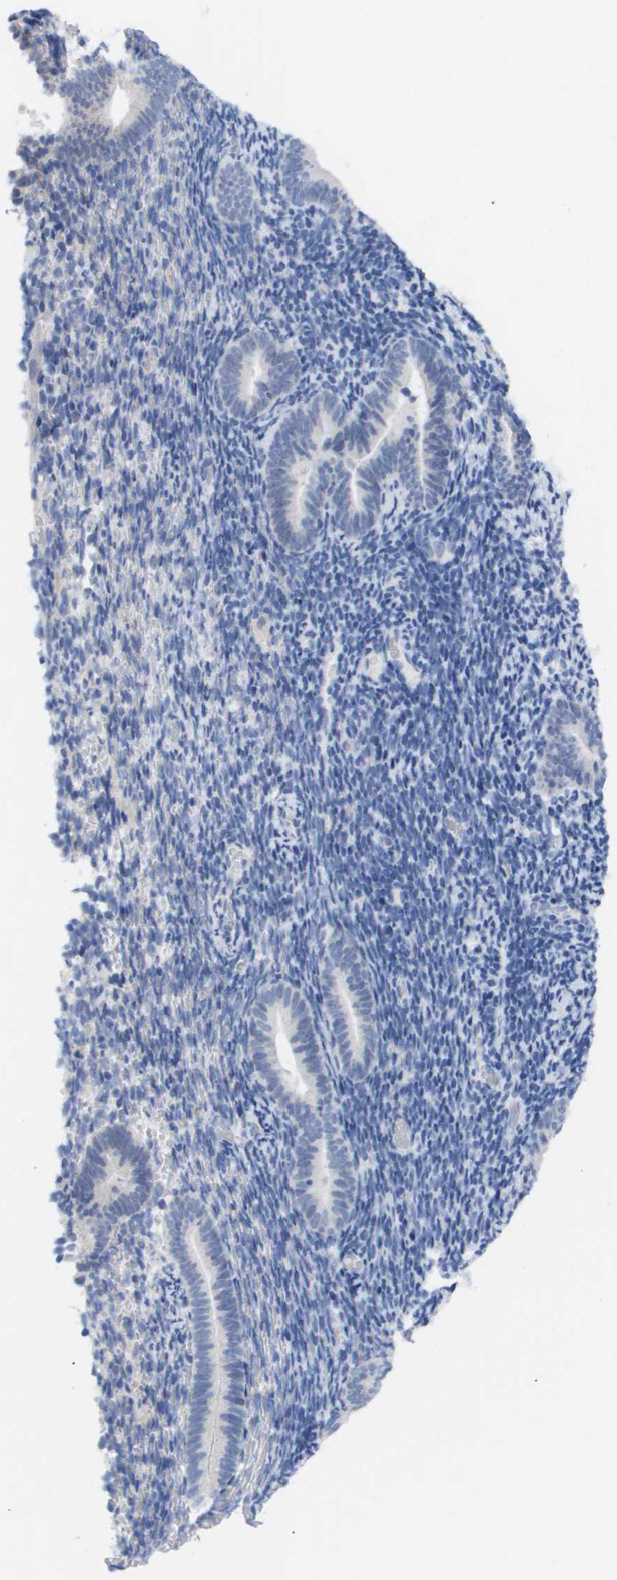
{"staining": {"intensity": "negative", "quantity": "none", "location": "none"}, "tissue": "endometrium", "cell_type": "Cells in endometrial stroma", "image_type": "normal", "snomed": [{"axis": "morphology", "description": "Normal tissue, NOS"}, {"axis": "topography", "description": "Endometrium"}], "caption": "IHC photomicrograph of normal endometrium: human endometrium stained with DAB reveals no significant protein positivity in cells in endometrial stroma. Nuclei are stained in blue.", "gene": "CAV3", "patient": {"sex": "female", "age": 51}}